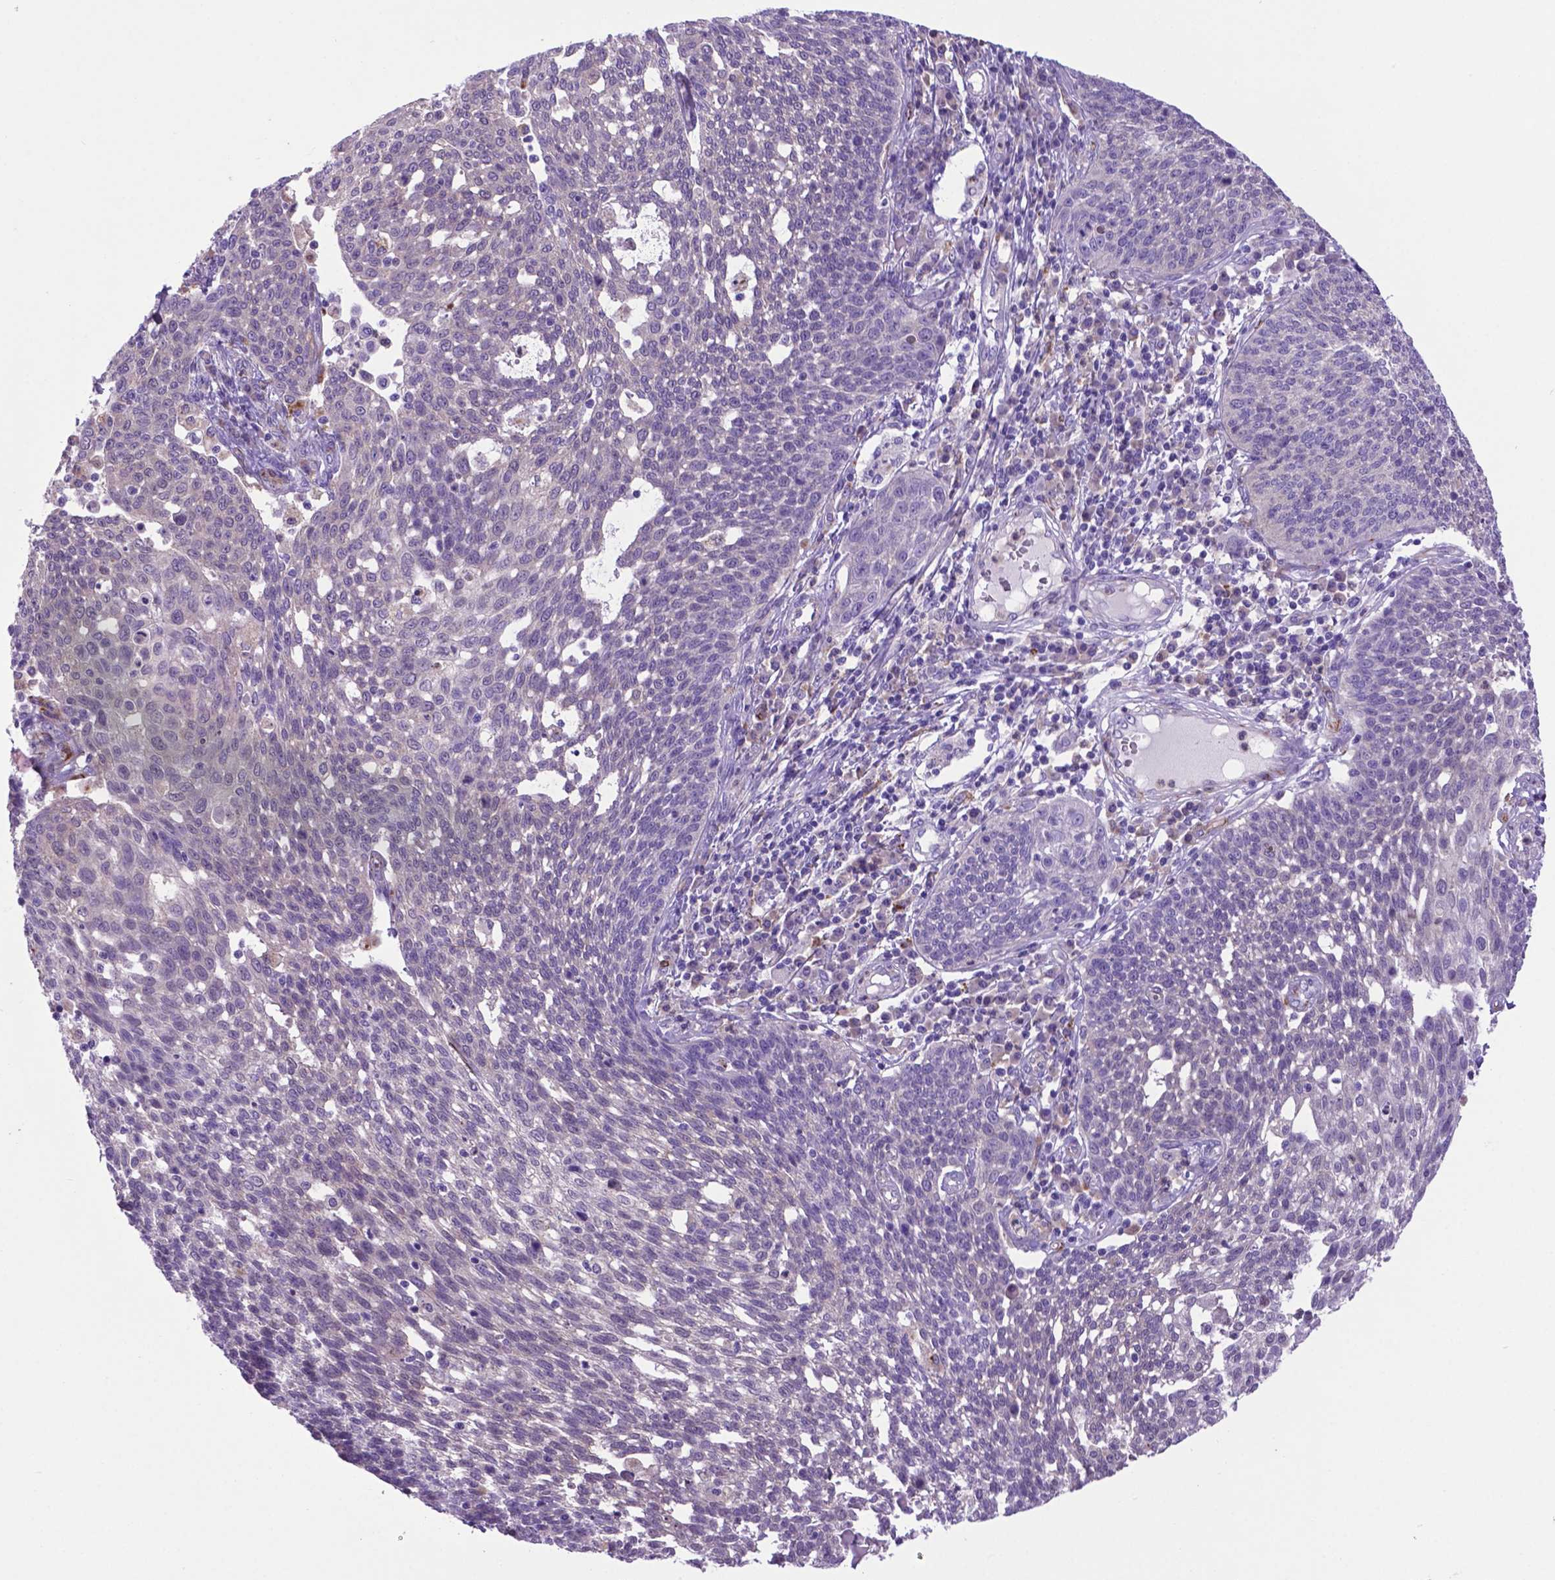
{"staining": {"intensity": "negative", "quantity": "none", "location": "none"}, "tissue": "cervical cancer", "cell_type": "Tumor cells", "image_type": "cancer", "snomed": [{"axis": "morphology", "description": "Squamous cell carcinoma, NOS"}, {"axis": "topography", "description": "Cervix"}], "caption": "There is no significant expression in tumor cells of squamous cell carcinoma (cervical).", "gene": "LZTR1", "patient": {"sex": "female", "age": 34}}